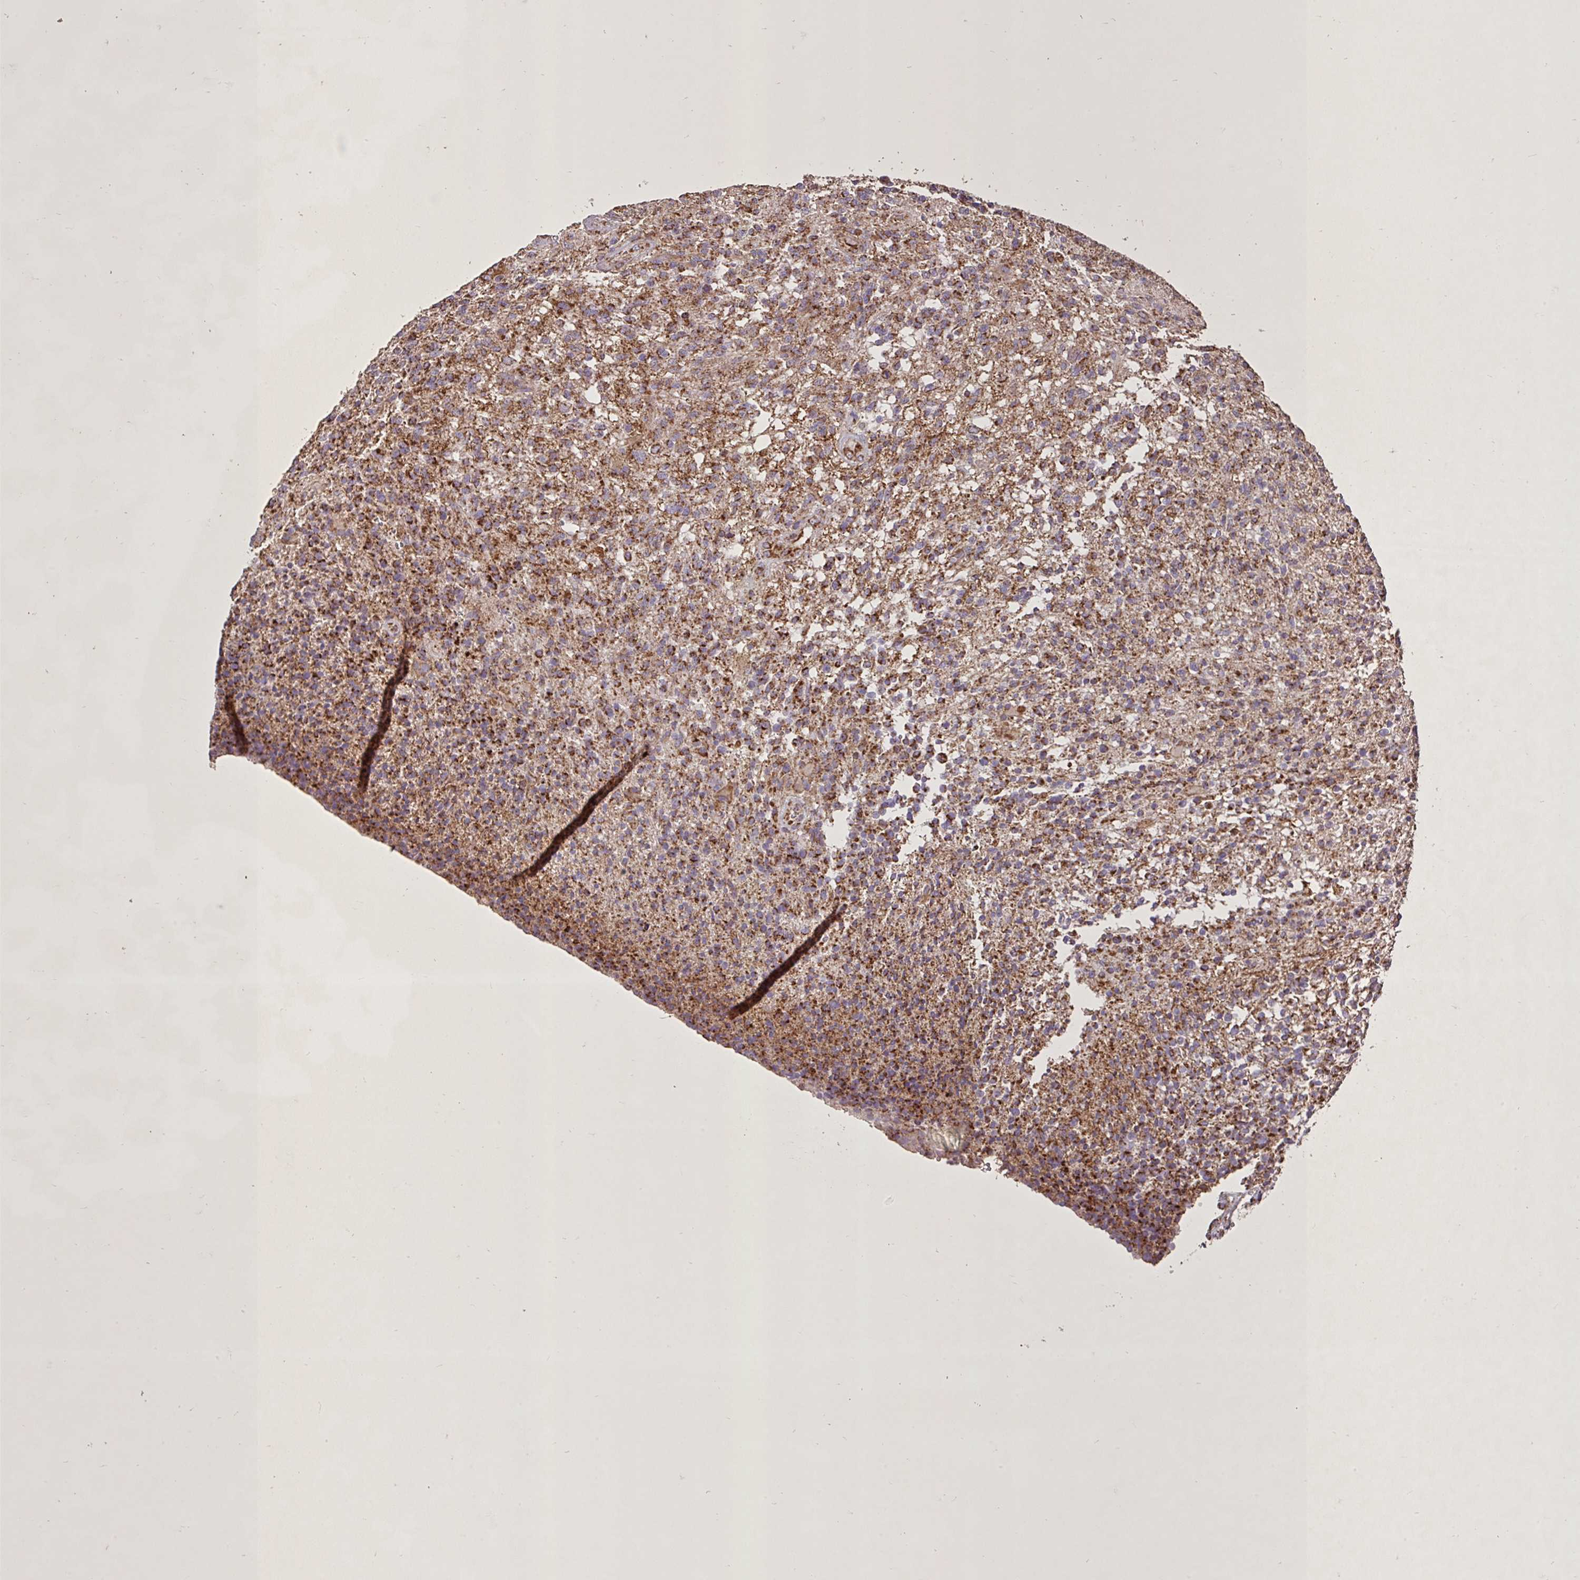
{"staining": {"intensity": "strong", "quantity": "25%-75%", "location": "cytoplasmic/membranous"}, "tissue": "glioma", "cell_type": "Tumor cells", "image_type": "cancer", "snomed": [{"axis": "morphology", "description": "Glioma, malignant, High grade"}, {"axis": "topography", "description": "Brain"}], "caption": "The photomicrograph demonstrates staining of glioma, revealing strong cytoplasmic/membranous protein staining (brown color) within tumor cells. (DAB IHC with brightfield microscopy, high magnification).", "gene": "AGK", "patient": {"sex": "male", "age": 56}}